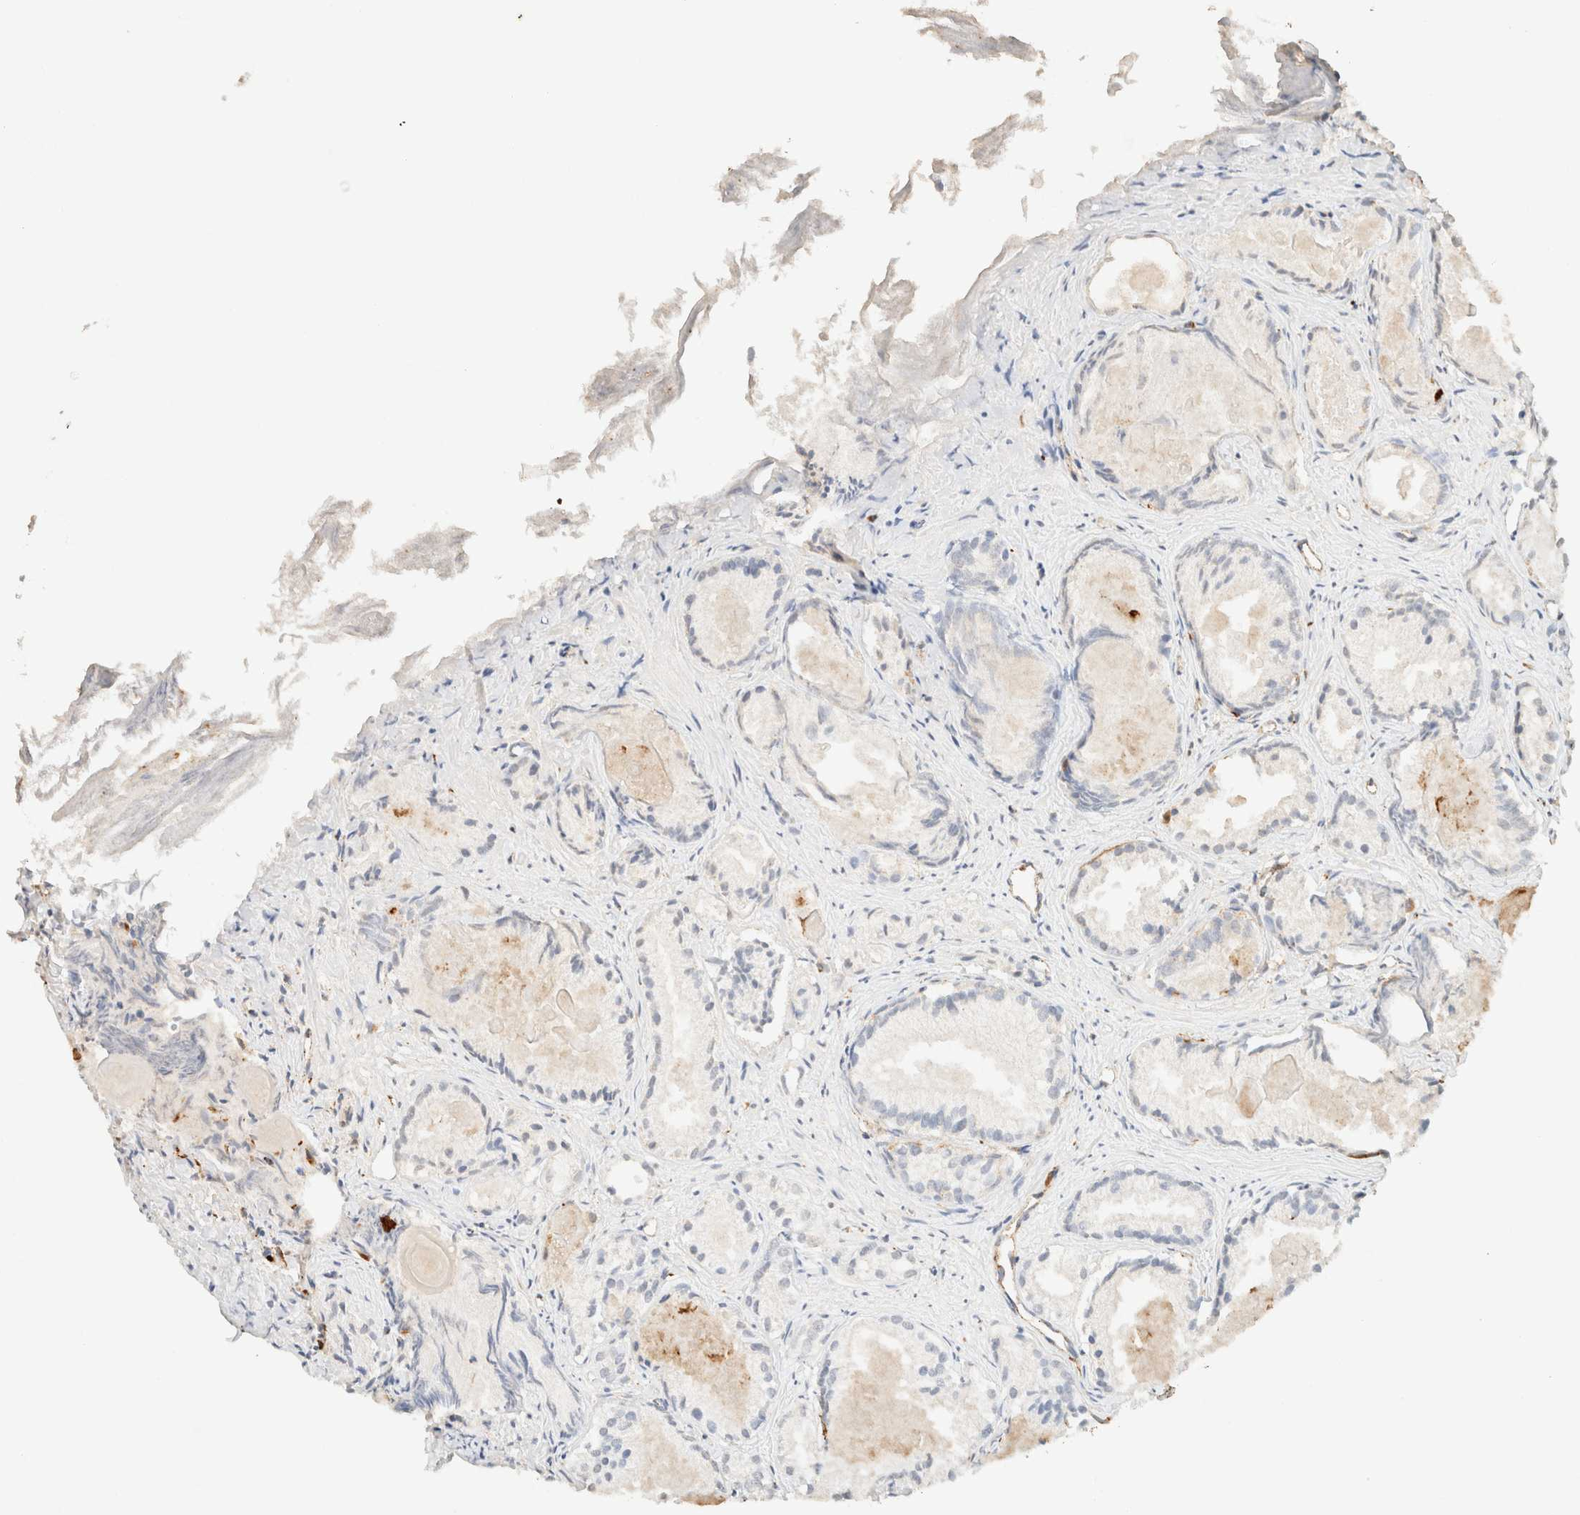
{"staining": {"intensity": "negative", "quantity": "none", "location": "none"}, "tissue": "prostate cancer", "cell_type": "Tumor cells", "image_type": "cancer", "snomed": [{"axis": "morphology", "description": "Adenocarcinoma, Low grade"}, {"axis": "topography", "description": "Prostate"}], "caption": "The immunohistochemistry (IHC) histopathology image has no significant staining in tumor cells of prostate cancer tissue.", "gene": "CTSC", "patient": {"sex": "male", "age": 72}}